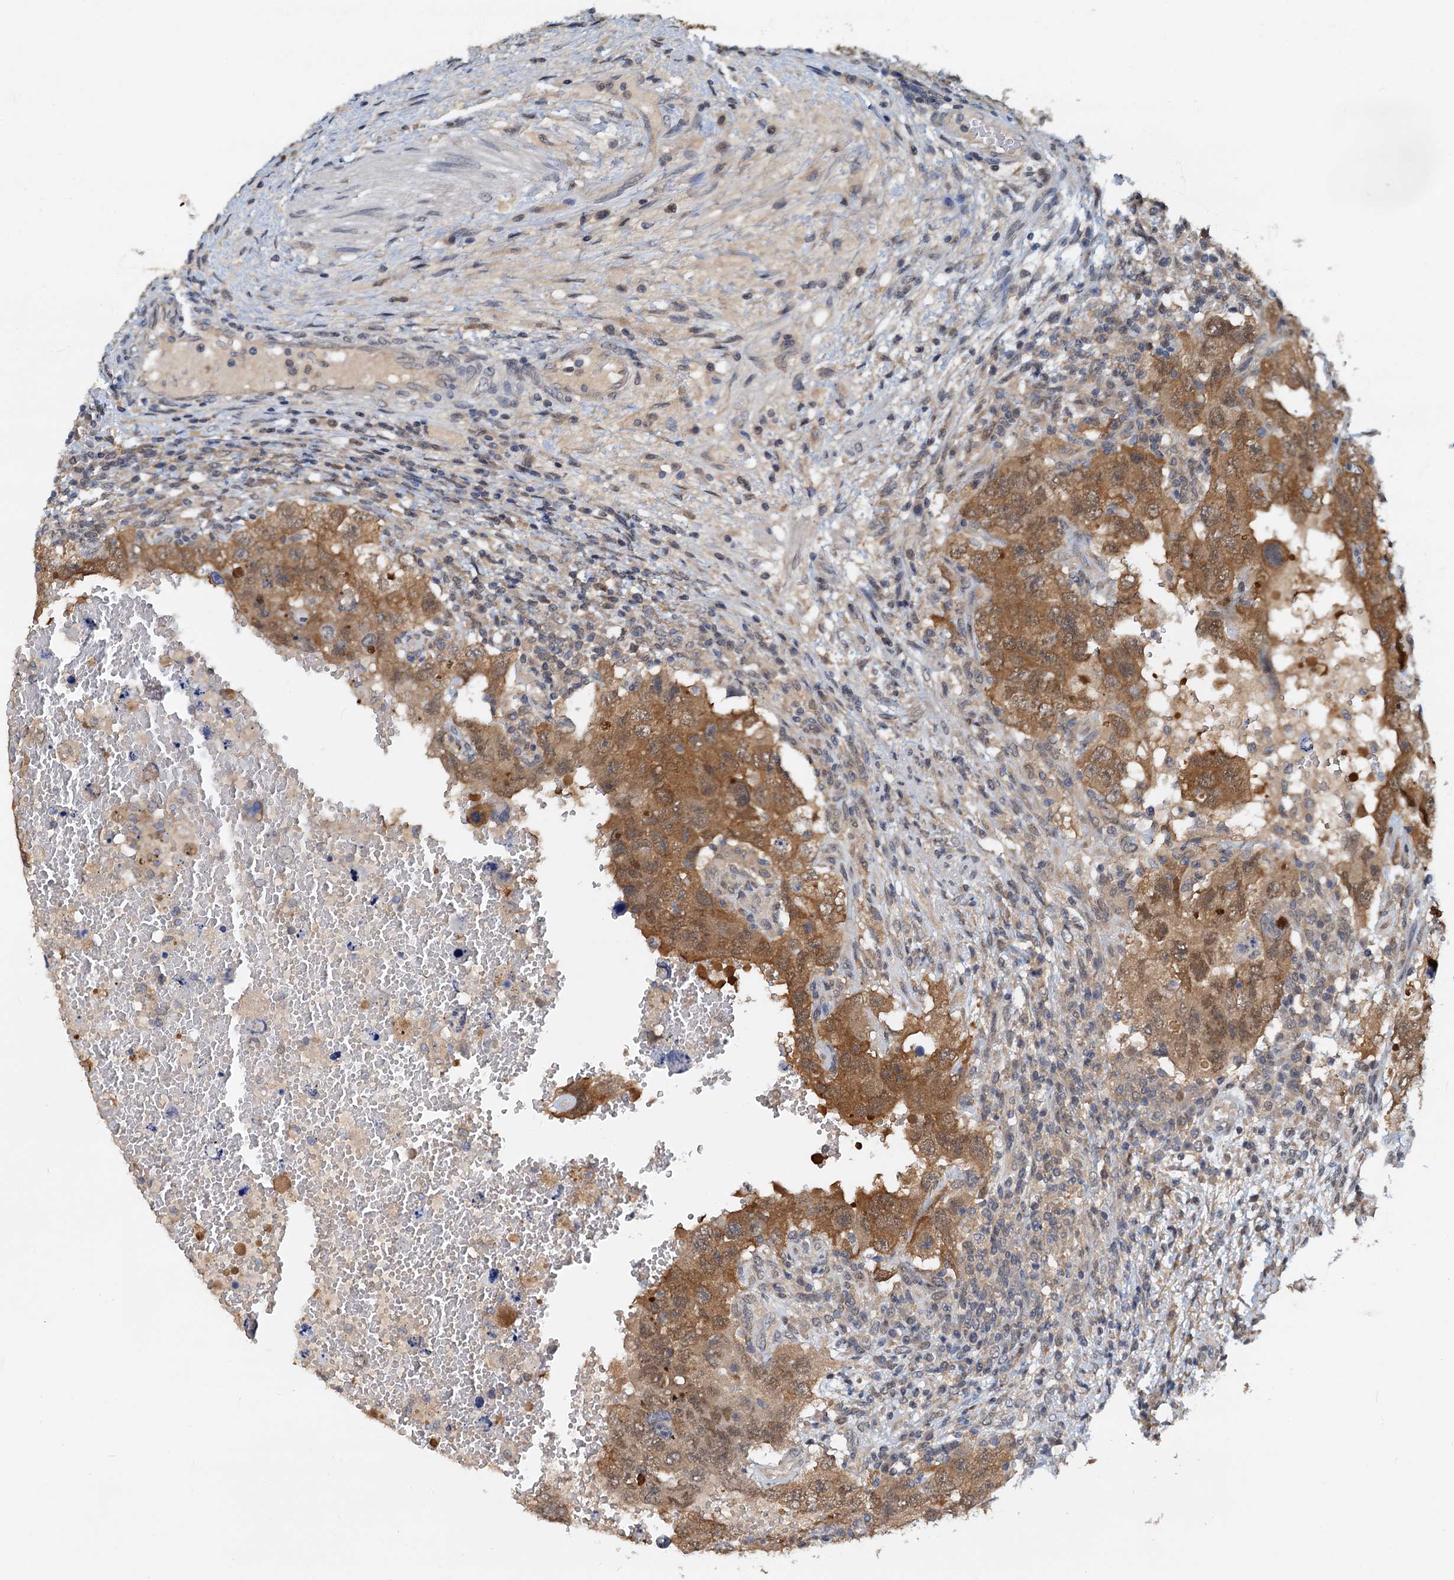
{"staining": {"intensity": "moderate", "quantity": ">75%", "location": "cytoplasmic/membranous,nuclear"}, "tissue": "testis cancer", "cell_type": "Tumor cells", "image_type": "cancer", "snomed": [{"axis": "morphology", "description": "Carcinoma, Embryonal, NOS"}, {"axis": "topography", "description": "Testis"}], "caption": "Brown immunohistochemical staining in testis cancer (embryonal carcinoma) displays moderate cytoplasmic/membranous and nuclear expression in approximately >75% of tumor cells.", "gene": "PTGES3", "patient": {"sex": "male", "age": 26}}